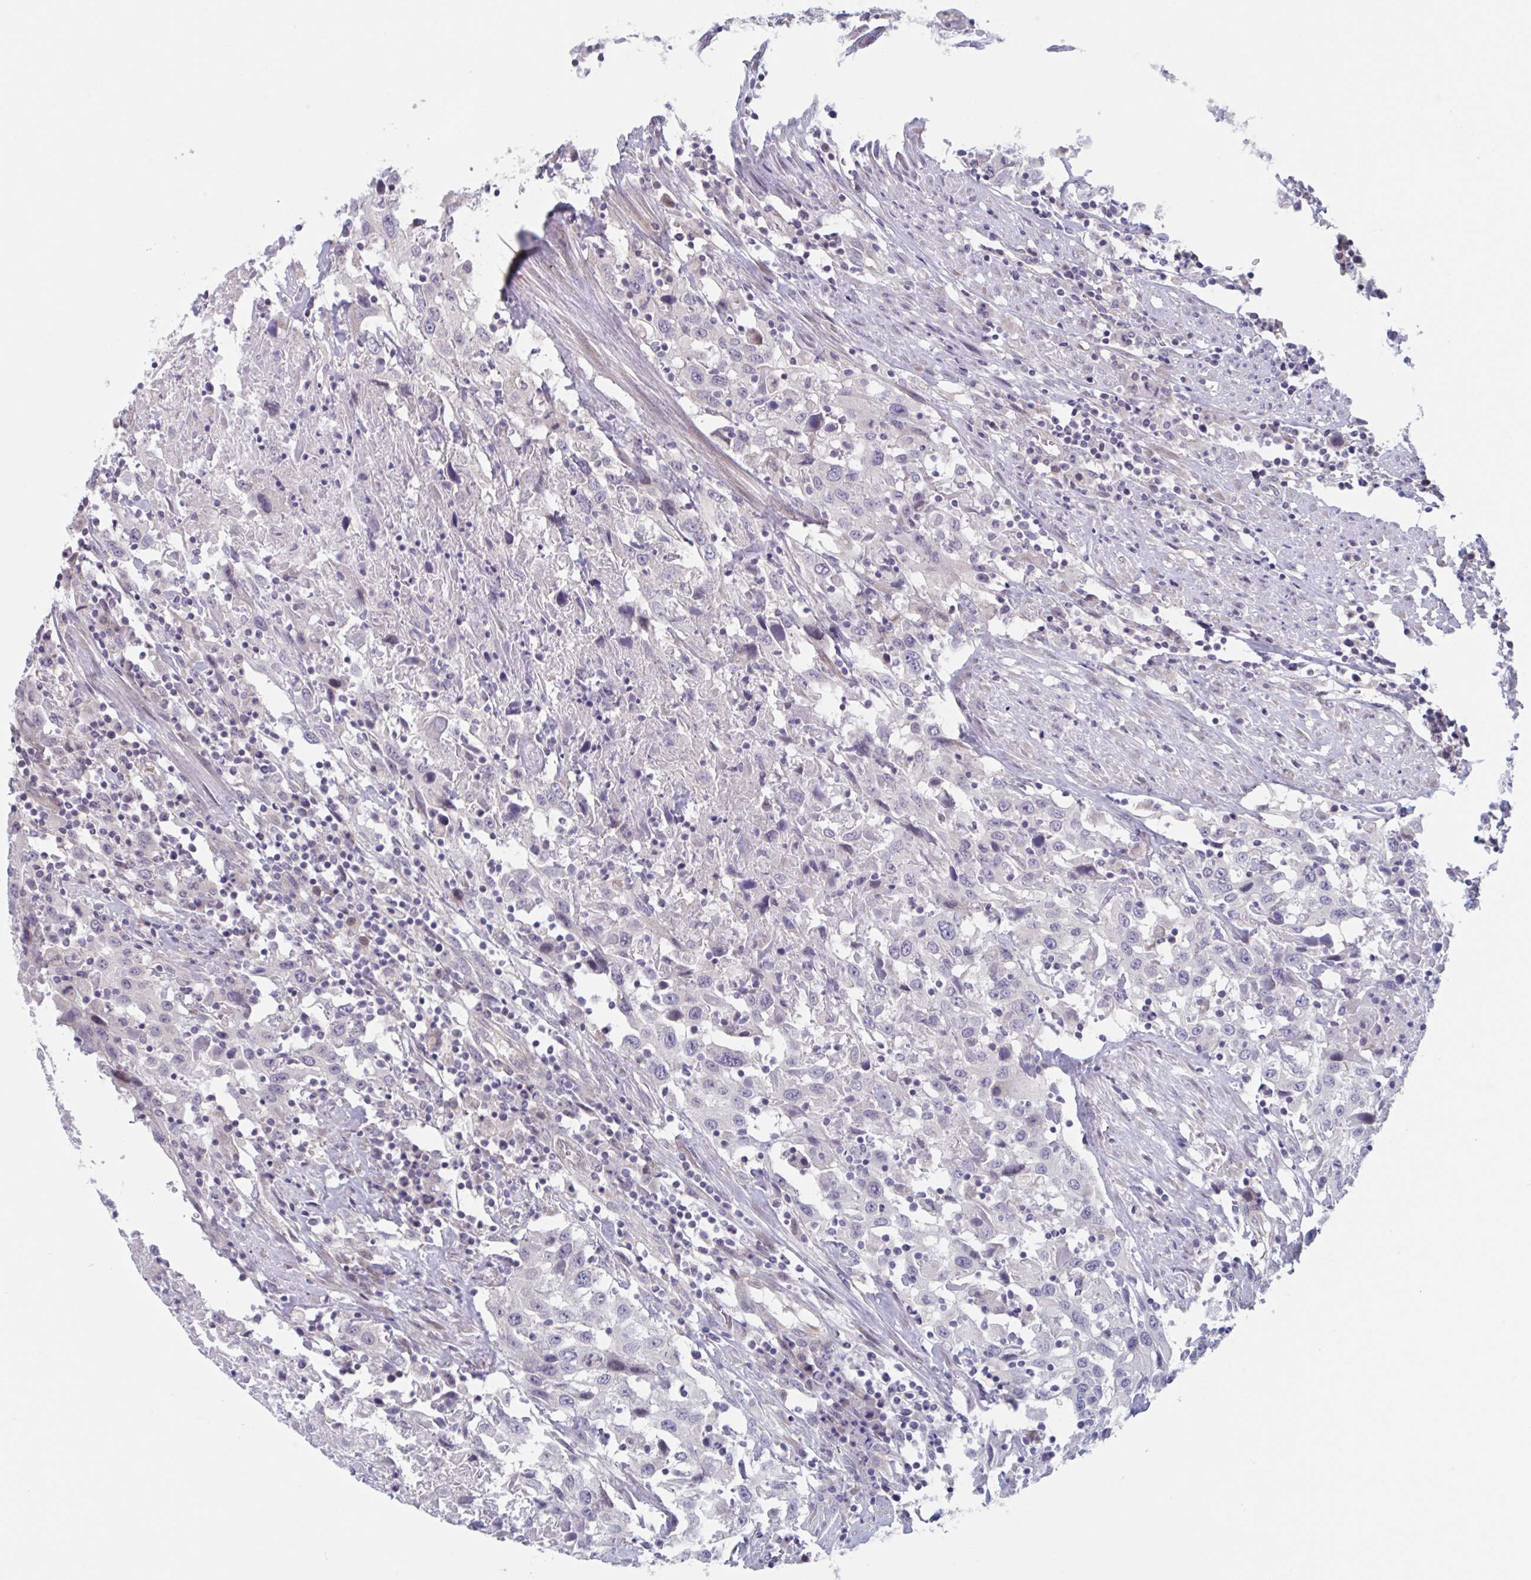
{"staining": {"intensity": "negative", "quantity": "none", "location": "none"}, "tissue": "urothelial cancer", "cell_type": "Tumor cells", "image_type": "cancer", "snomed": [{"axis": "morphology", "description": "Urothelial carcinoma, High grade"}, {"axis": "topography", "description": "Urinary bladder"}], "caption": "High-grade urothelial carcinoma stained for a protein using immunohistochemistry reveals no staining tumor cells.", "gene": "TNFSF10", "patient": {"sex": "male", "age": 61}}